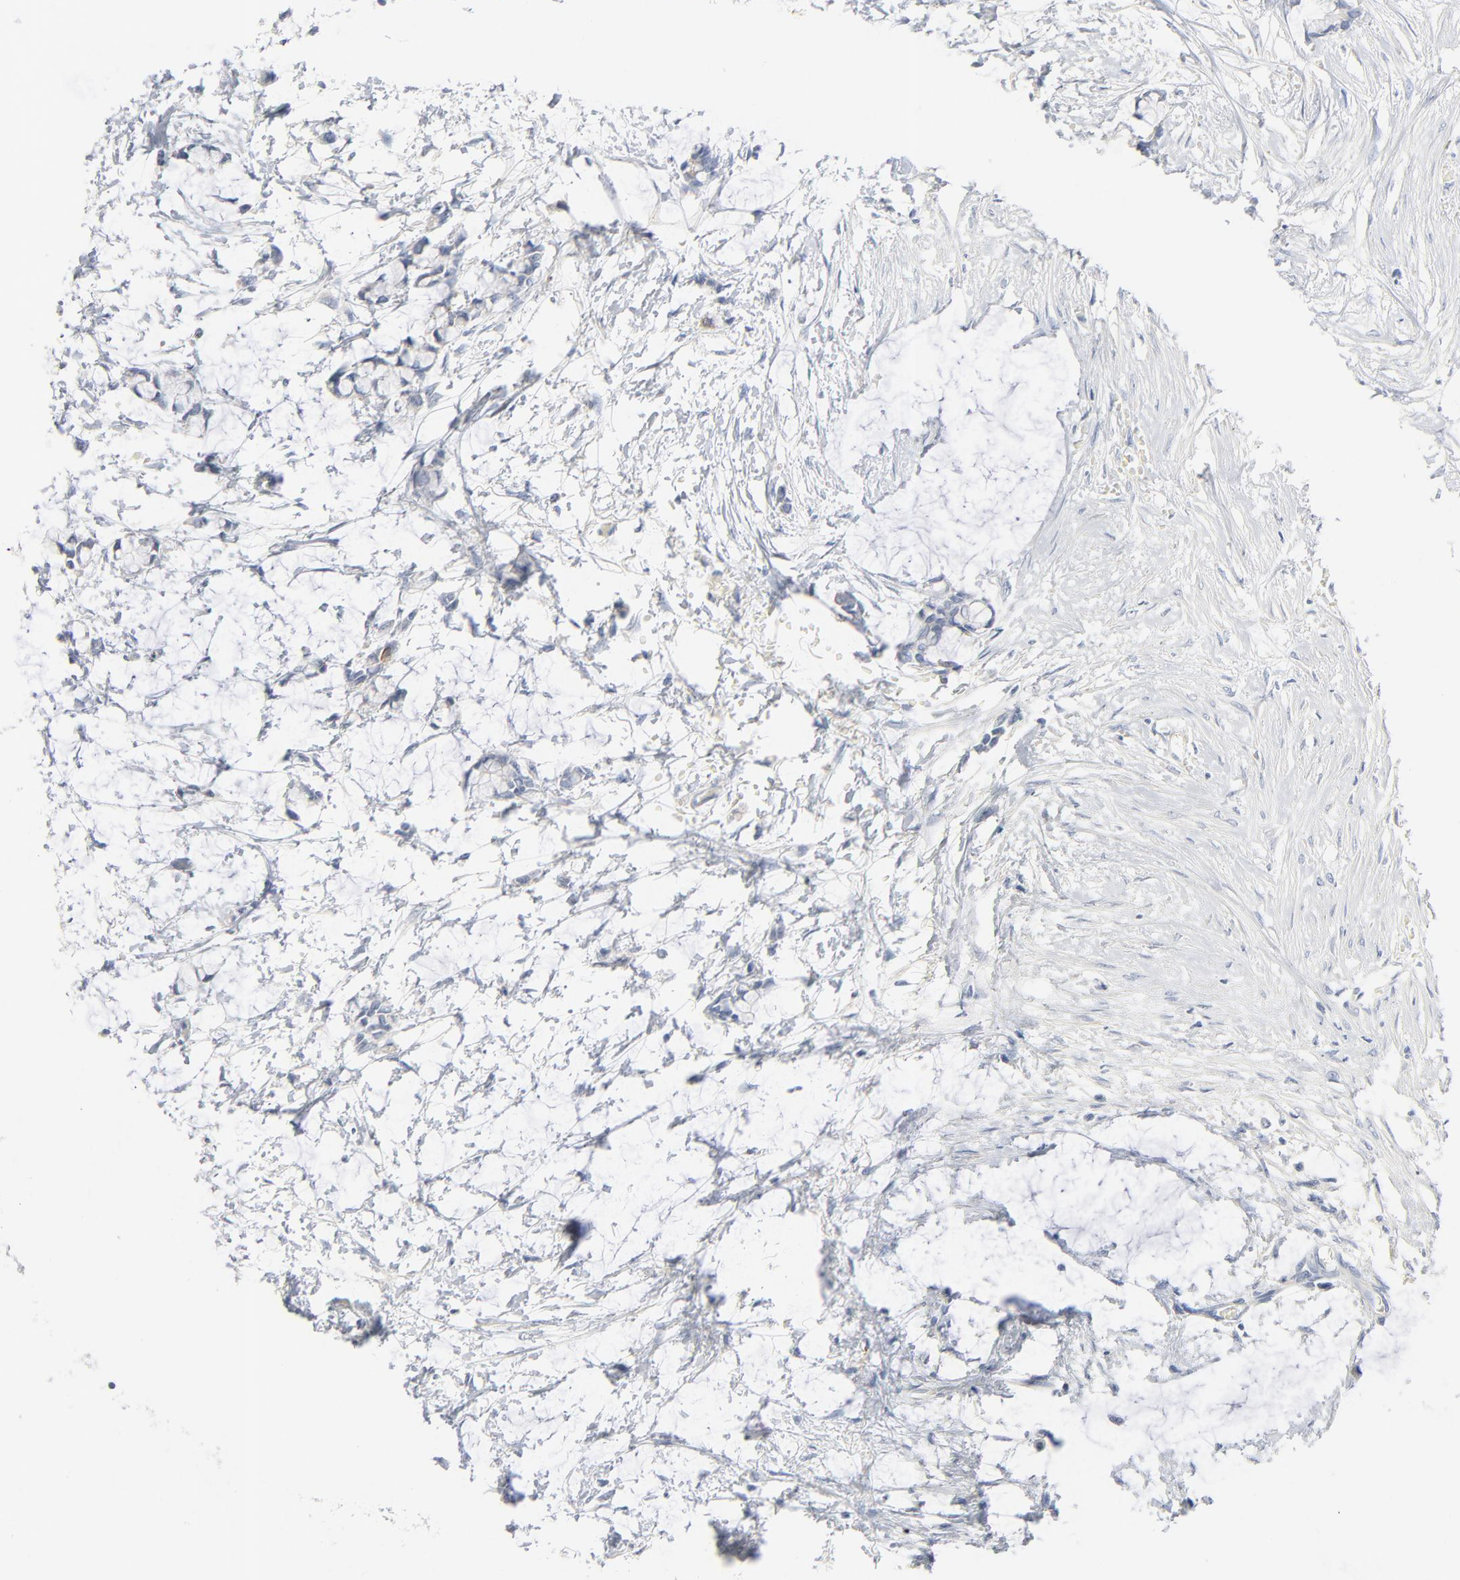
{"staining": {"intensity": "negative", "quantity": "none", "location": "none"}, "tissue": "colorectal cancer", "cell_type": "Tumor cells", "image_type": "cancer", "snomed": [{"axis": "morphology", "description": "Normal tissue, NOS"}, {"axis": "morphology", "description": "Adenocarcinoma, NOS"}, {"axis": "topography", "description": "Colon"}, {"axis": "topography", "description": "Peripheral nerve tissue"}], "caption": "Human colorectal cancer (adenocarcinoma) stained for a protein using immunohistochemistry displays no positivity in tumor cells.", "gene": "IFT43", "patient": {"sex": "male", "age": 14}}